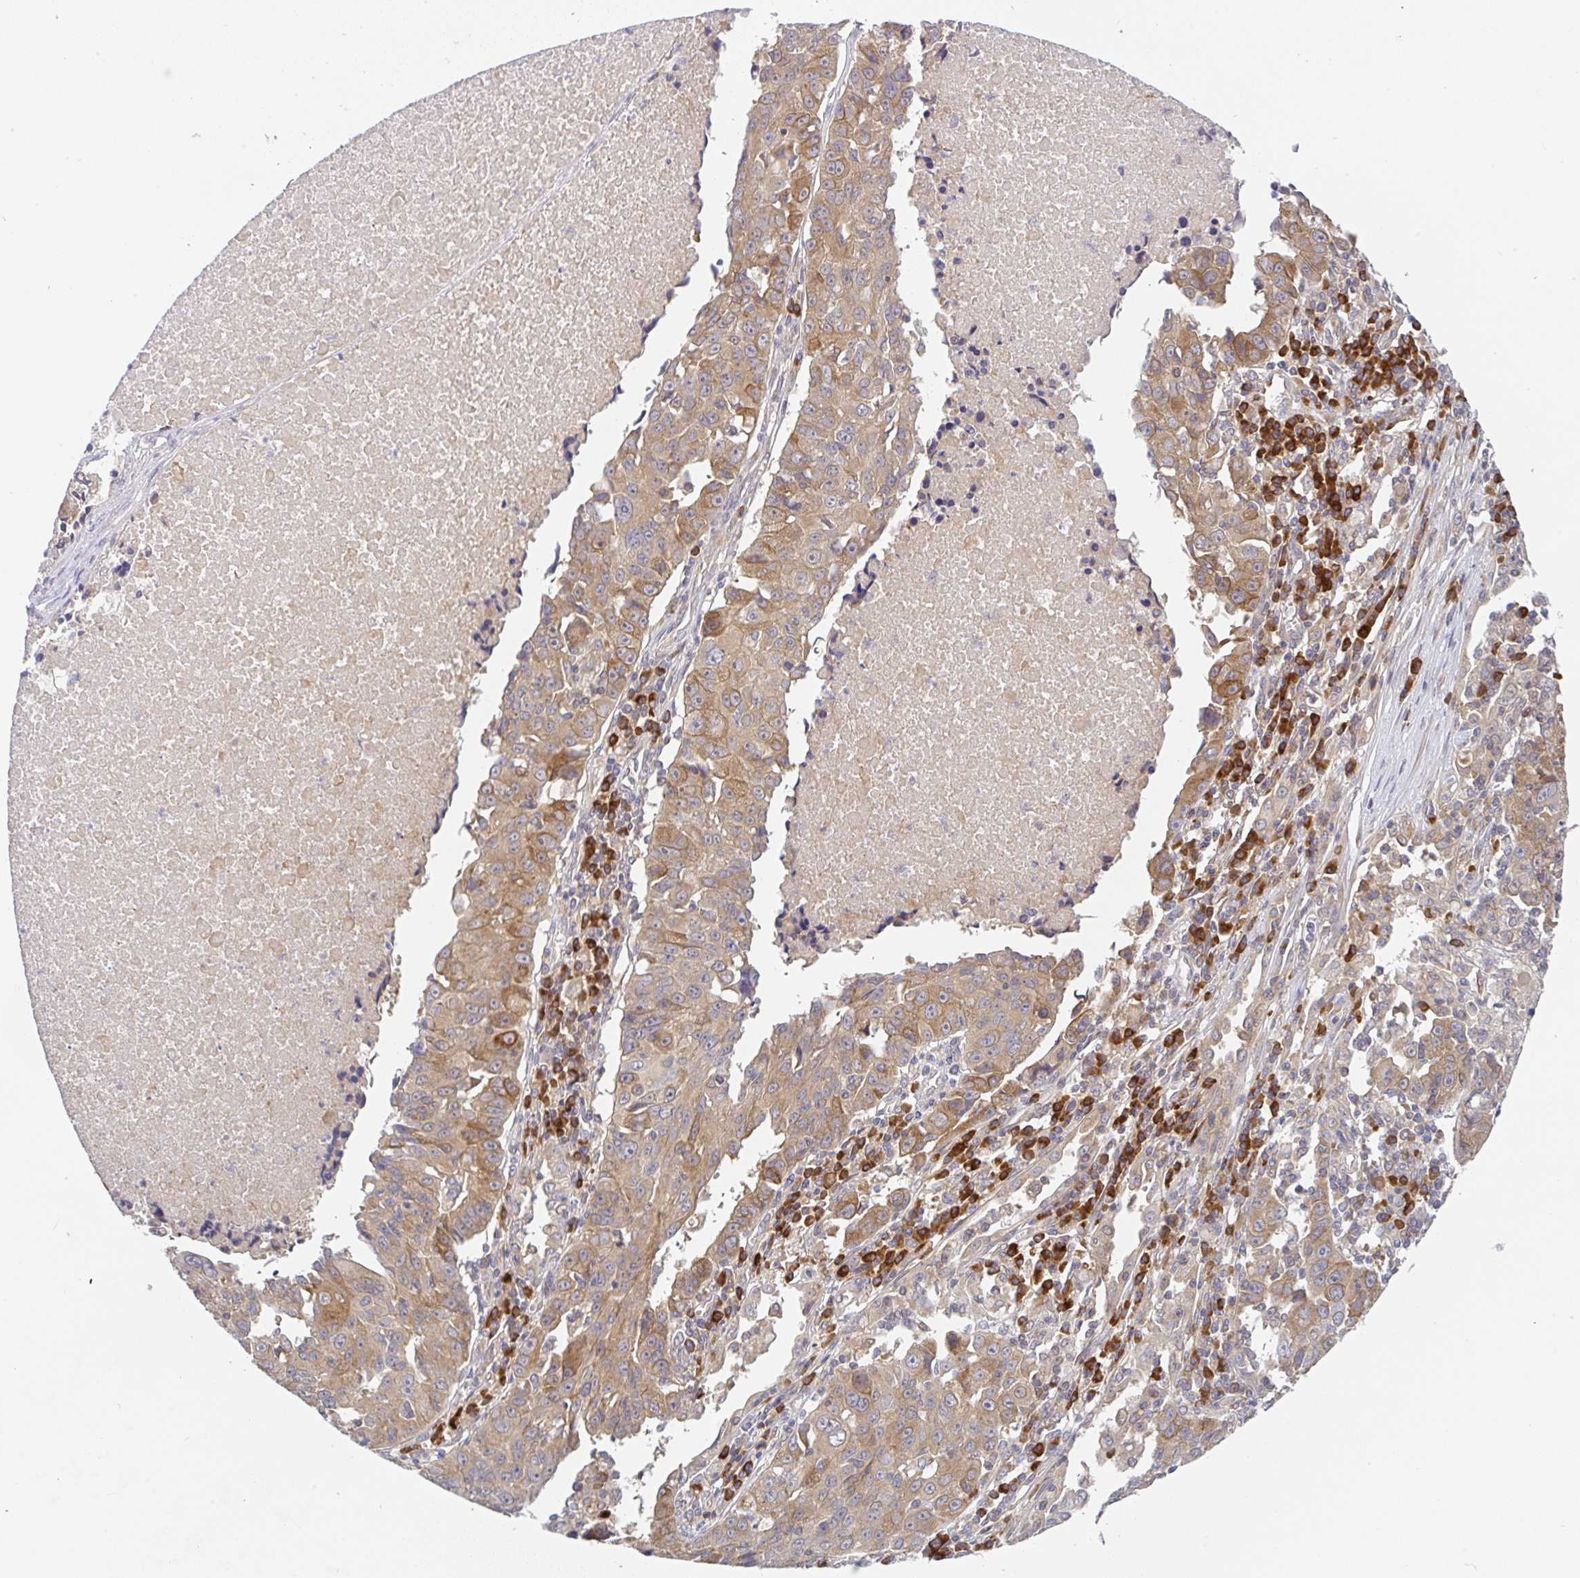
{"staining": {"intensity": "moderate", "quantity": ">75%", "location": "cytoplasmic/membranous"}, "tissue": "lung cancer", "cell_type": "Tumor cells", "image_type": "cancer", "snomed": [{"axis": "morphology", "description": "Squamous cell carcinoma, NOS"}, {"axis": "topography", "description": "Lung"}], "caption": "Moderate cytoplasmic/membranous positivity for a protein is appreciated in approximately >75% of tumor cells of lung cancer (squamous cell carcinoma) using immunohistochemistry.", "gene": "DERL2", "patient": {"sex": "female", "age": 66}}